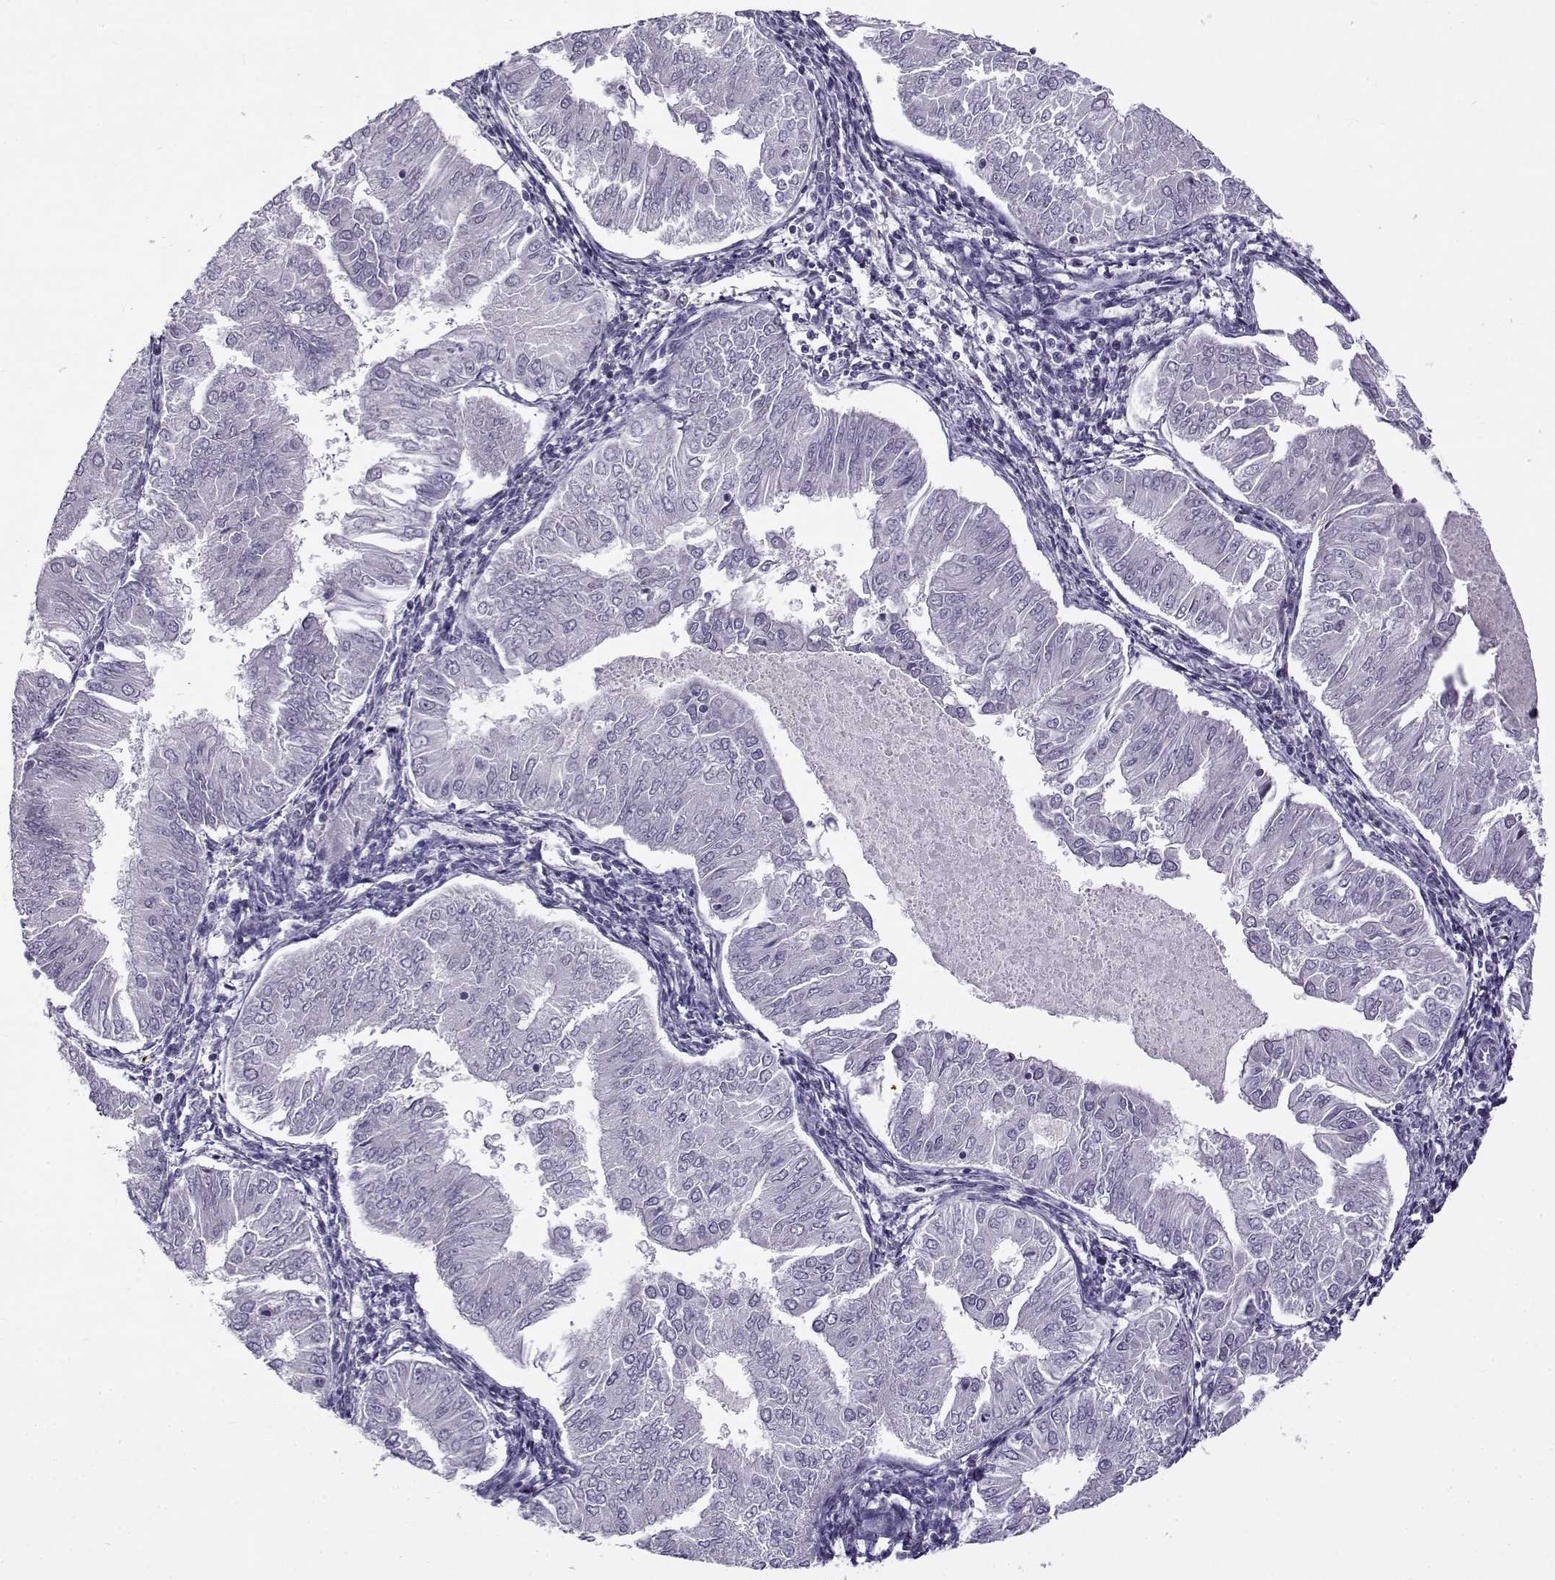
{"staining": {"intensity": "negative", "quantity": "none", "location": "none"}, "tissue": "endometrial cancer", "cell_type": "Tumor cells", "image_type": "cancer", "snomed": [{"axis": "morphology", "description": "Adenocarcinoma, NOS"}, {"axis": "topography", "description": "Endometrium"}], "caption": "DAB (3,3'-diaminobenzidine) immunohistochemical staining of human endometrial cancer (adenocarcinoma) displays no significant positivity in tumor cells. (DAB (3,3'-diaminobenzidine) IHC visualized using brightfield microscopy, high magnification).", "gene": "BACH1", "patient": {"sex": "female", "age": 53}}